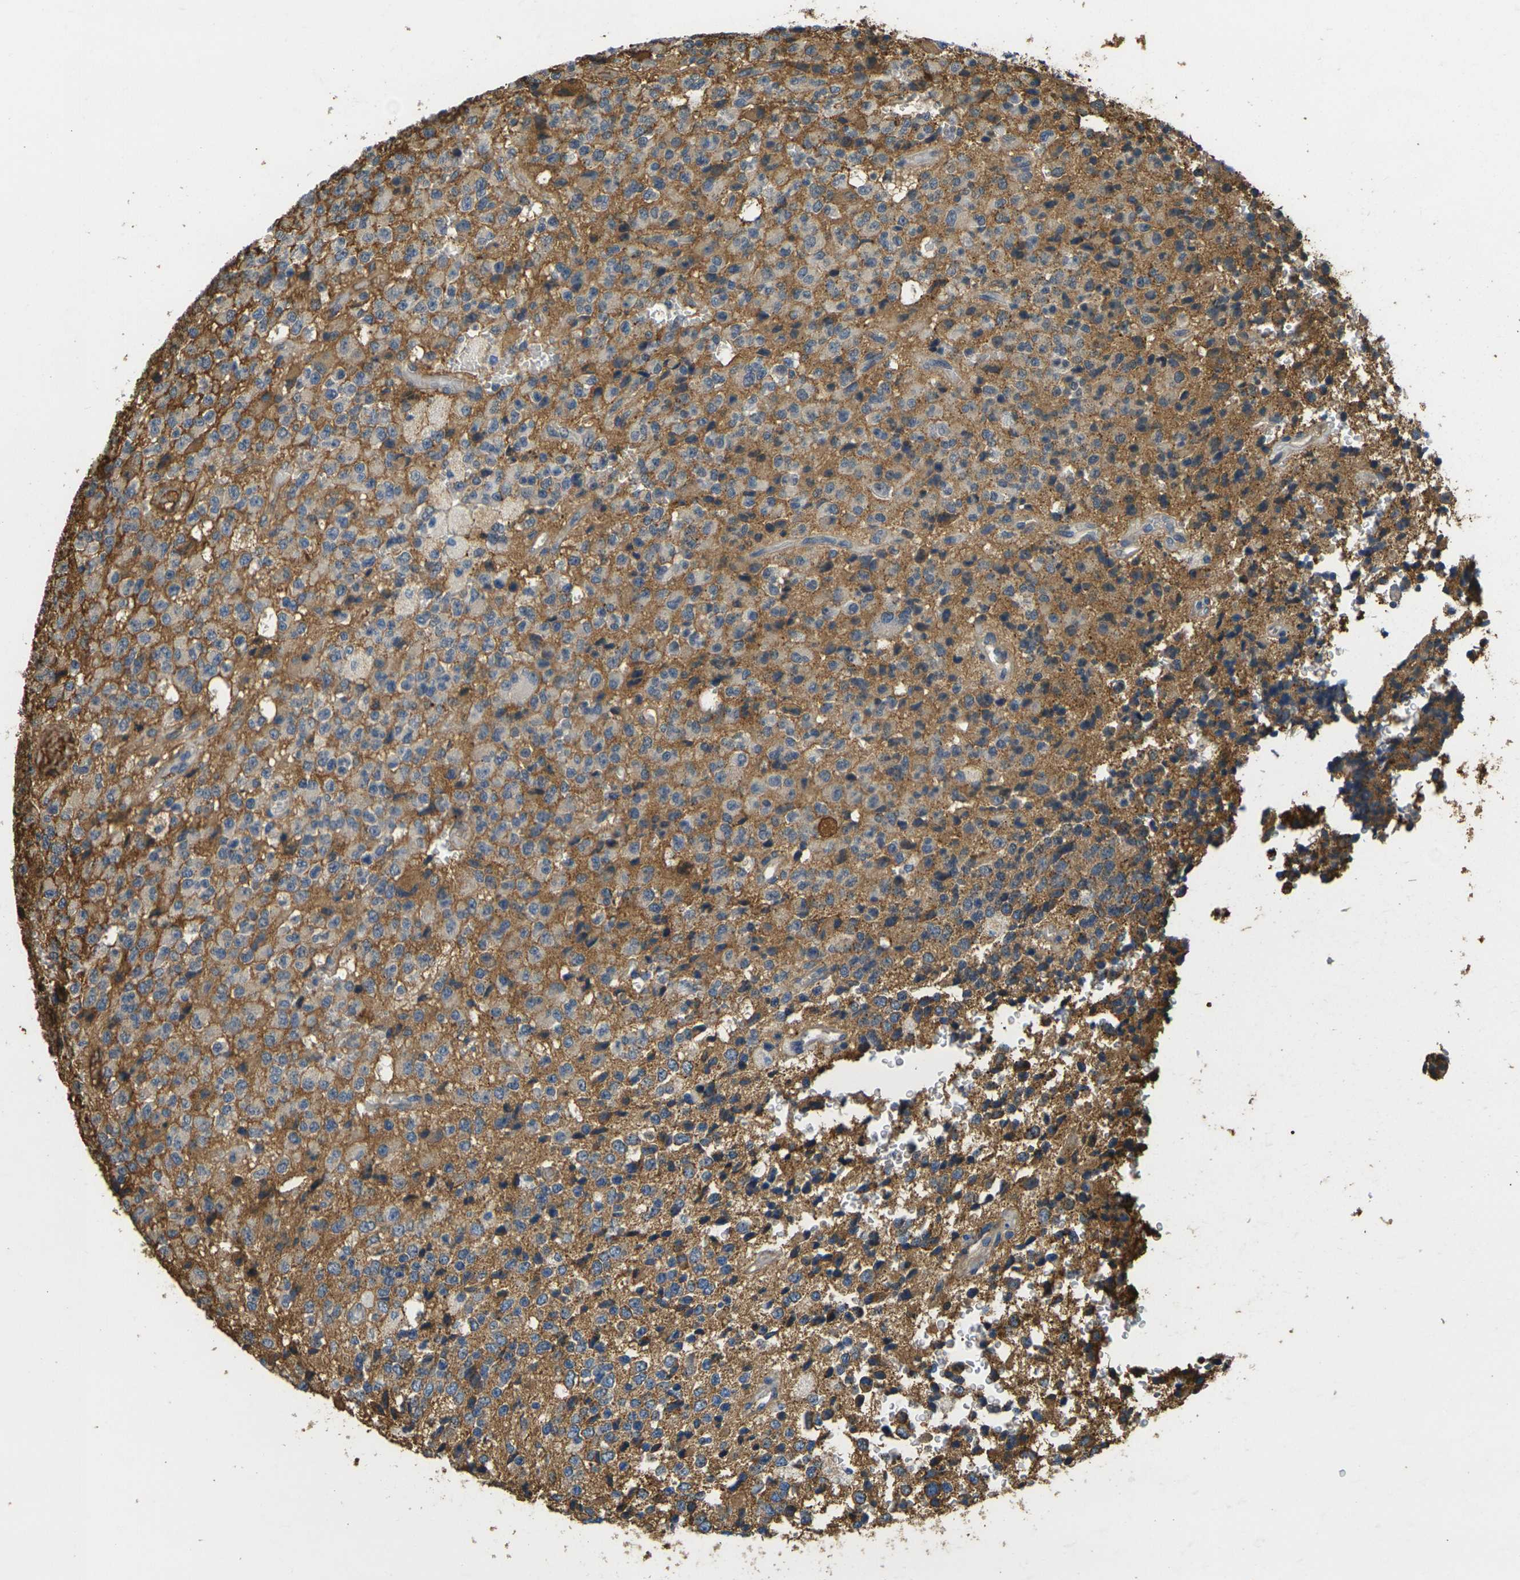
{"staining": {"intensity": "moderate", "quantity": "<25%", "location": "cytoplasmic/membranous"}, "tissue": "glioma", "cell_type": "Tumor cells", "image_type": "cancer", "snomed": [{"axis": "morphology", "description": "Glioma, malignant, High grade"}, {"axis": "topography", "description": "pancreas cauda"}], "caption": "IHC (DAB) staining of human glioma shows moderate cytoplasmic/membranous protein expression in about <25% of tumor cells.", "gene": "PLCD1", "patient": {"sex": "male", "age": 60}}